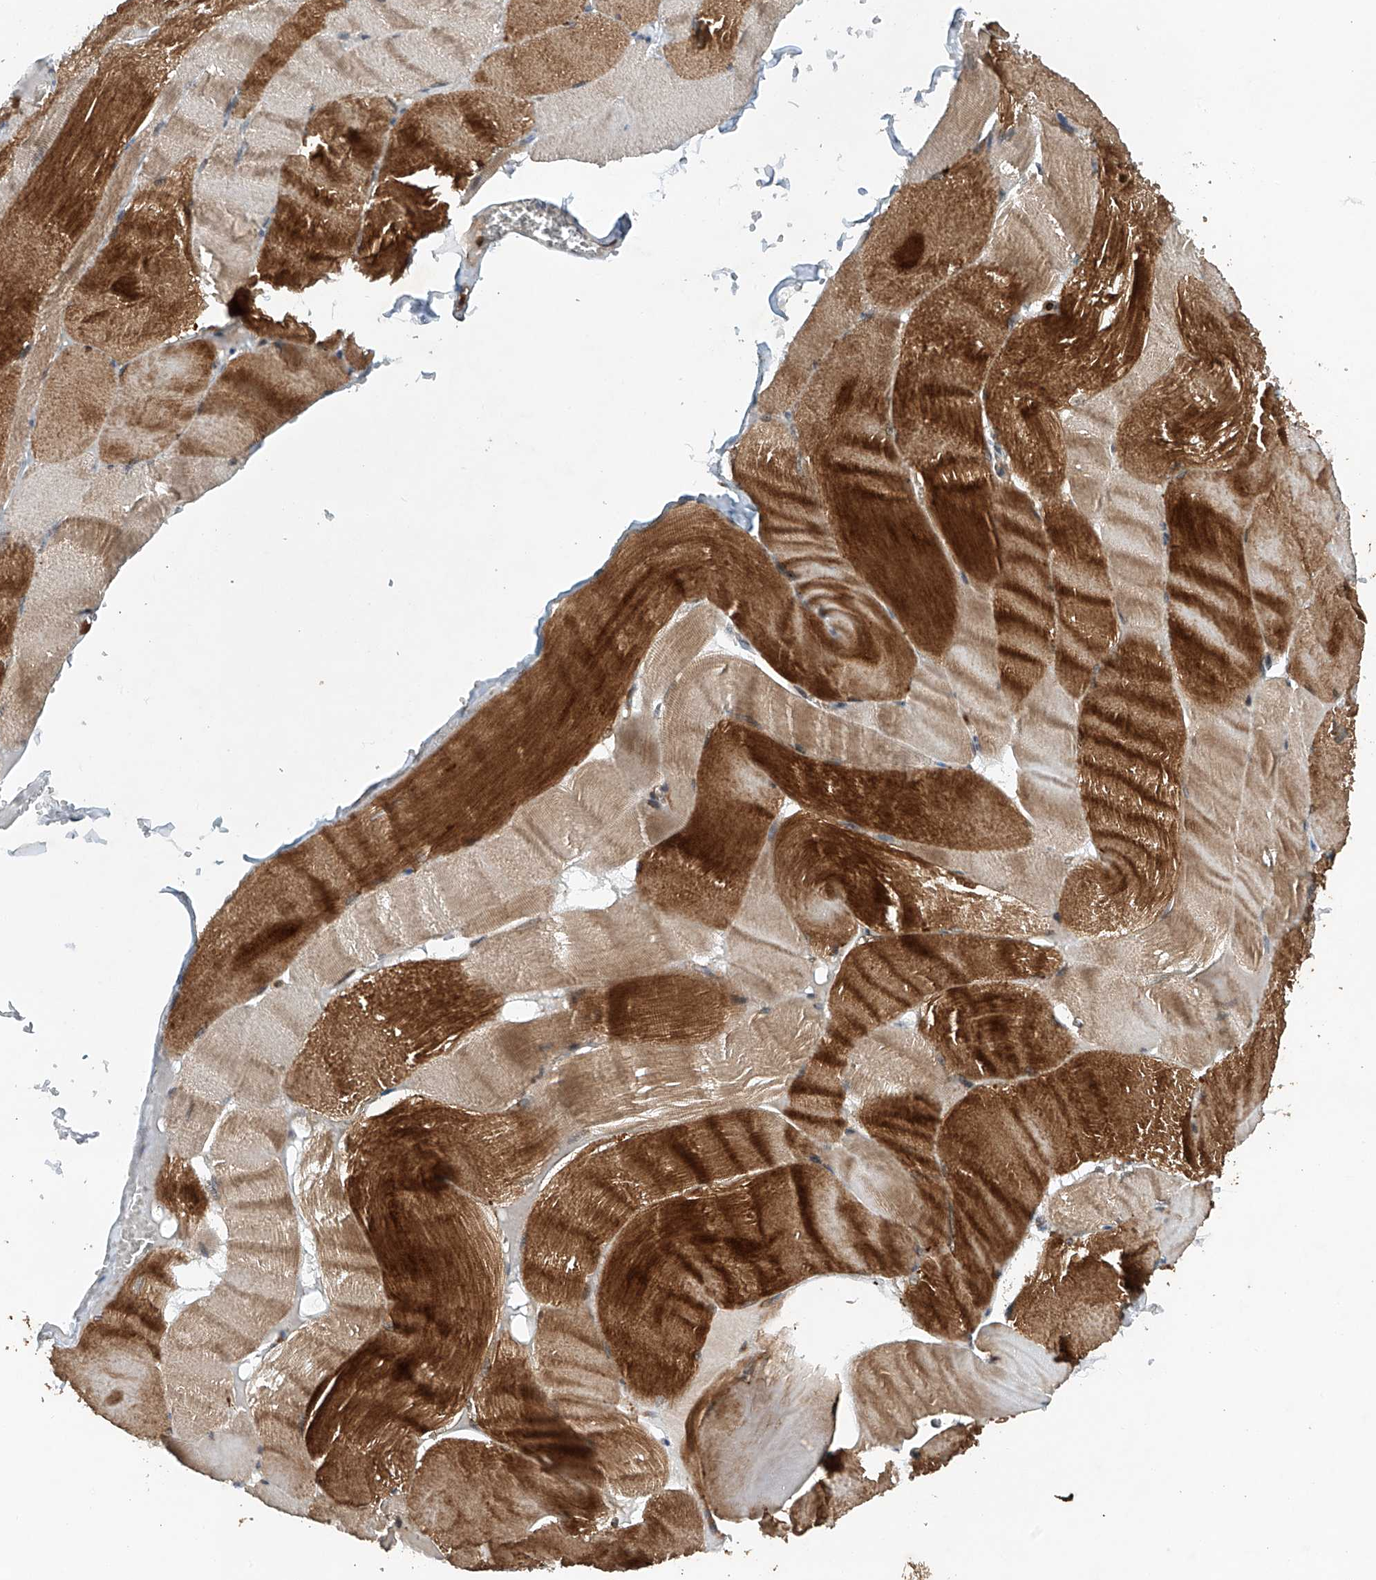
{"staining": {"intensity": "strong", "quantity": ">75%", "location": "cytoplasmic/membranous"}, "tissue": "skeletal muscle", "cell_type": "Myocytes", "image_type": "normal", "snomed": [{"axis": "morphology", "description": "Normal tissue, NOS"}, {"axis": "morphology", "description": "Basal cell carcinoma"}, {"axis": "topography", "description": "Skeletal muscle"}], "caption": "Unremarkable skeletal muscle was stained to show a protein in brown. There is high levels of strong cytoplasmic/membranous expression in about >75% of myocytes. (Brightfield microscopy of DAB IHC at high magnification).", "gene": "CEP85L", "patient": {"sex": "female", "age": 64}}